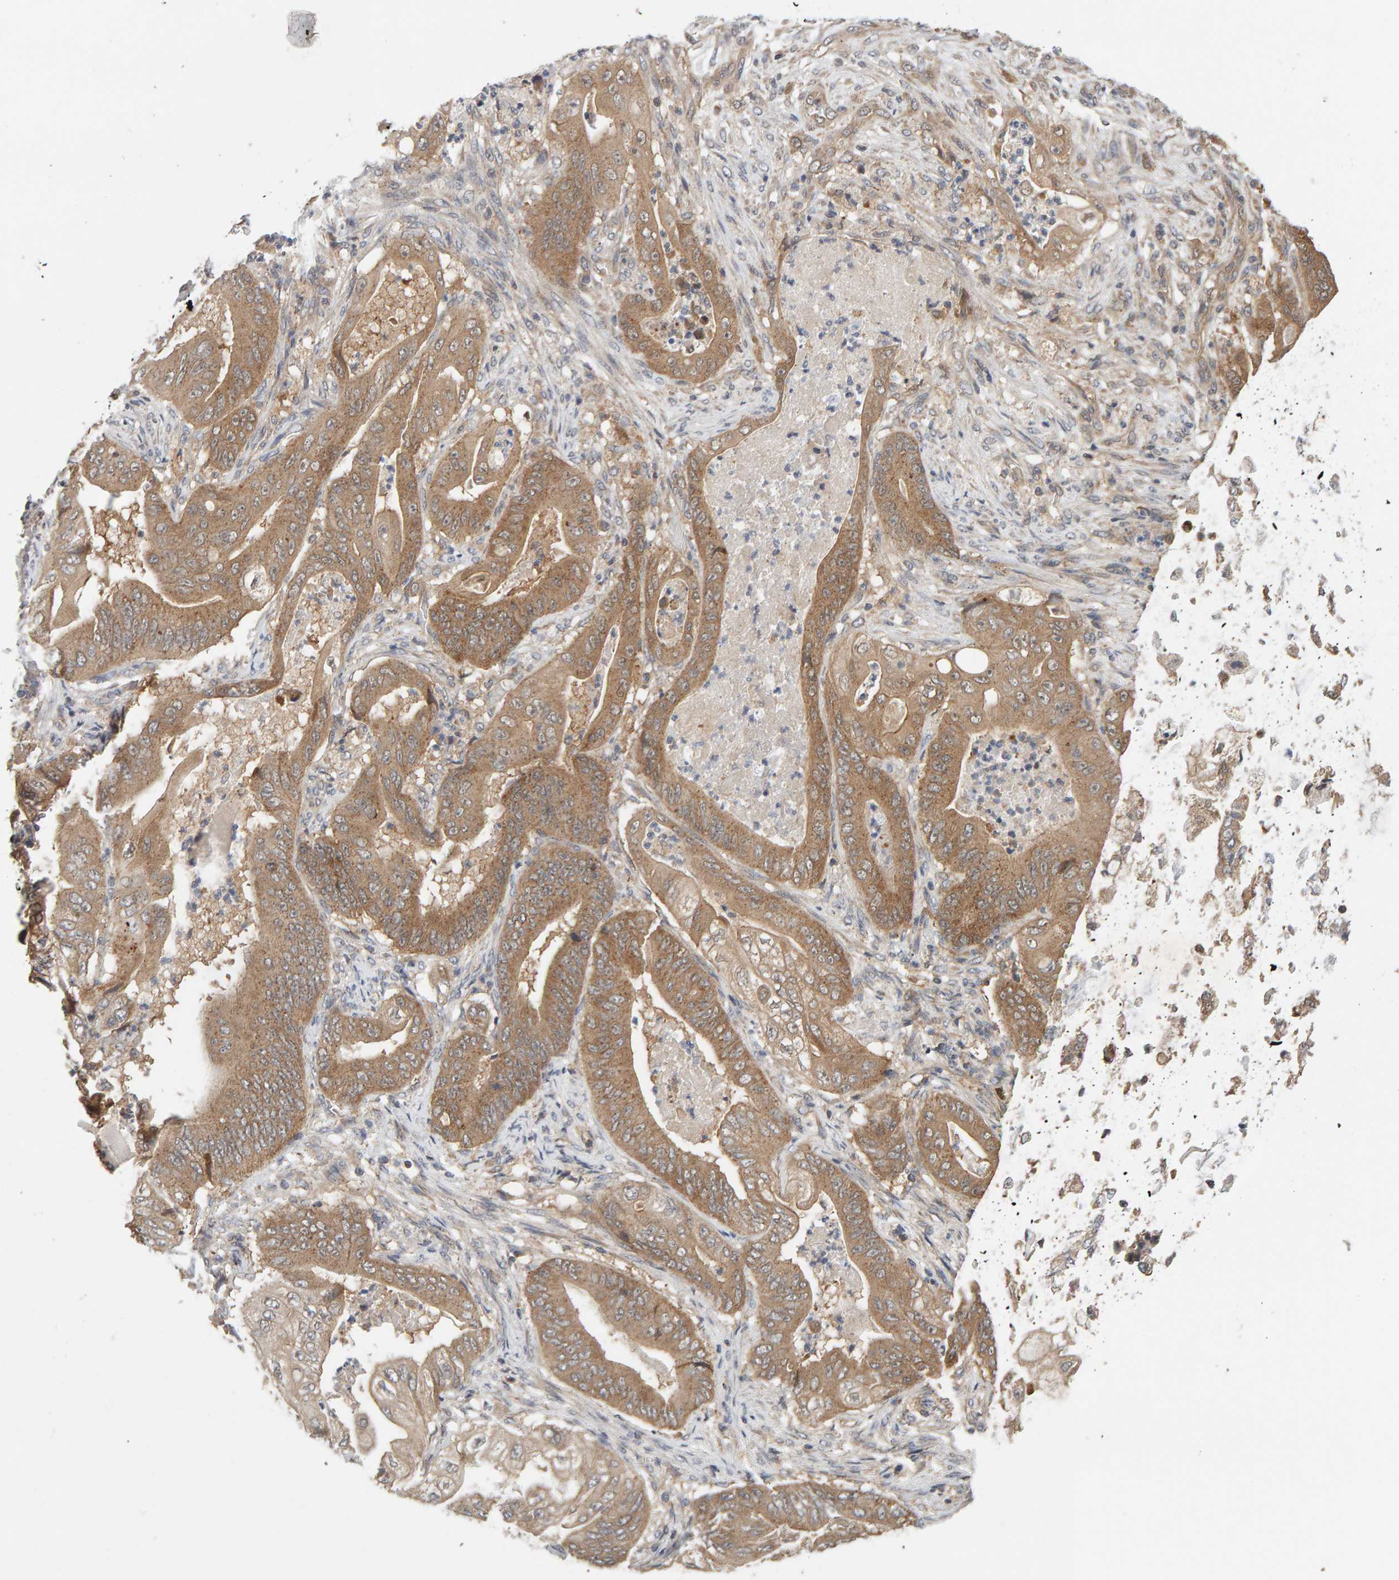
{"staining": {"intensity": "moderate", "quantity": ">75%", "location": "cytoplasmic/membranous"}, "tissue": "stomach cancer", "cell_type": "Tumor cells", "image_type": "cancer", "snomed": [{"axis": "morphology", "description": "Normal tissue, NOS"}, {"axis": "morphology", "description": "Adenocarcinoma, NOS"}, {"axis": "topography", "description": "Stomach"}], "caption": "IHC histopathology image of adenocarcinoma (stomach) stained for a protein (brown), which reveals medium levels of moderate cytoplasmic/membranous expression in approximately >75% of tumor cells.", "gene": "DNAJC7", "patient": {"sex": "male", "age": 62}}